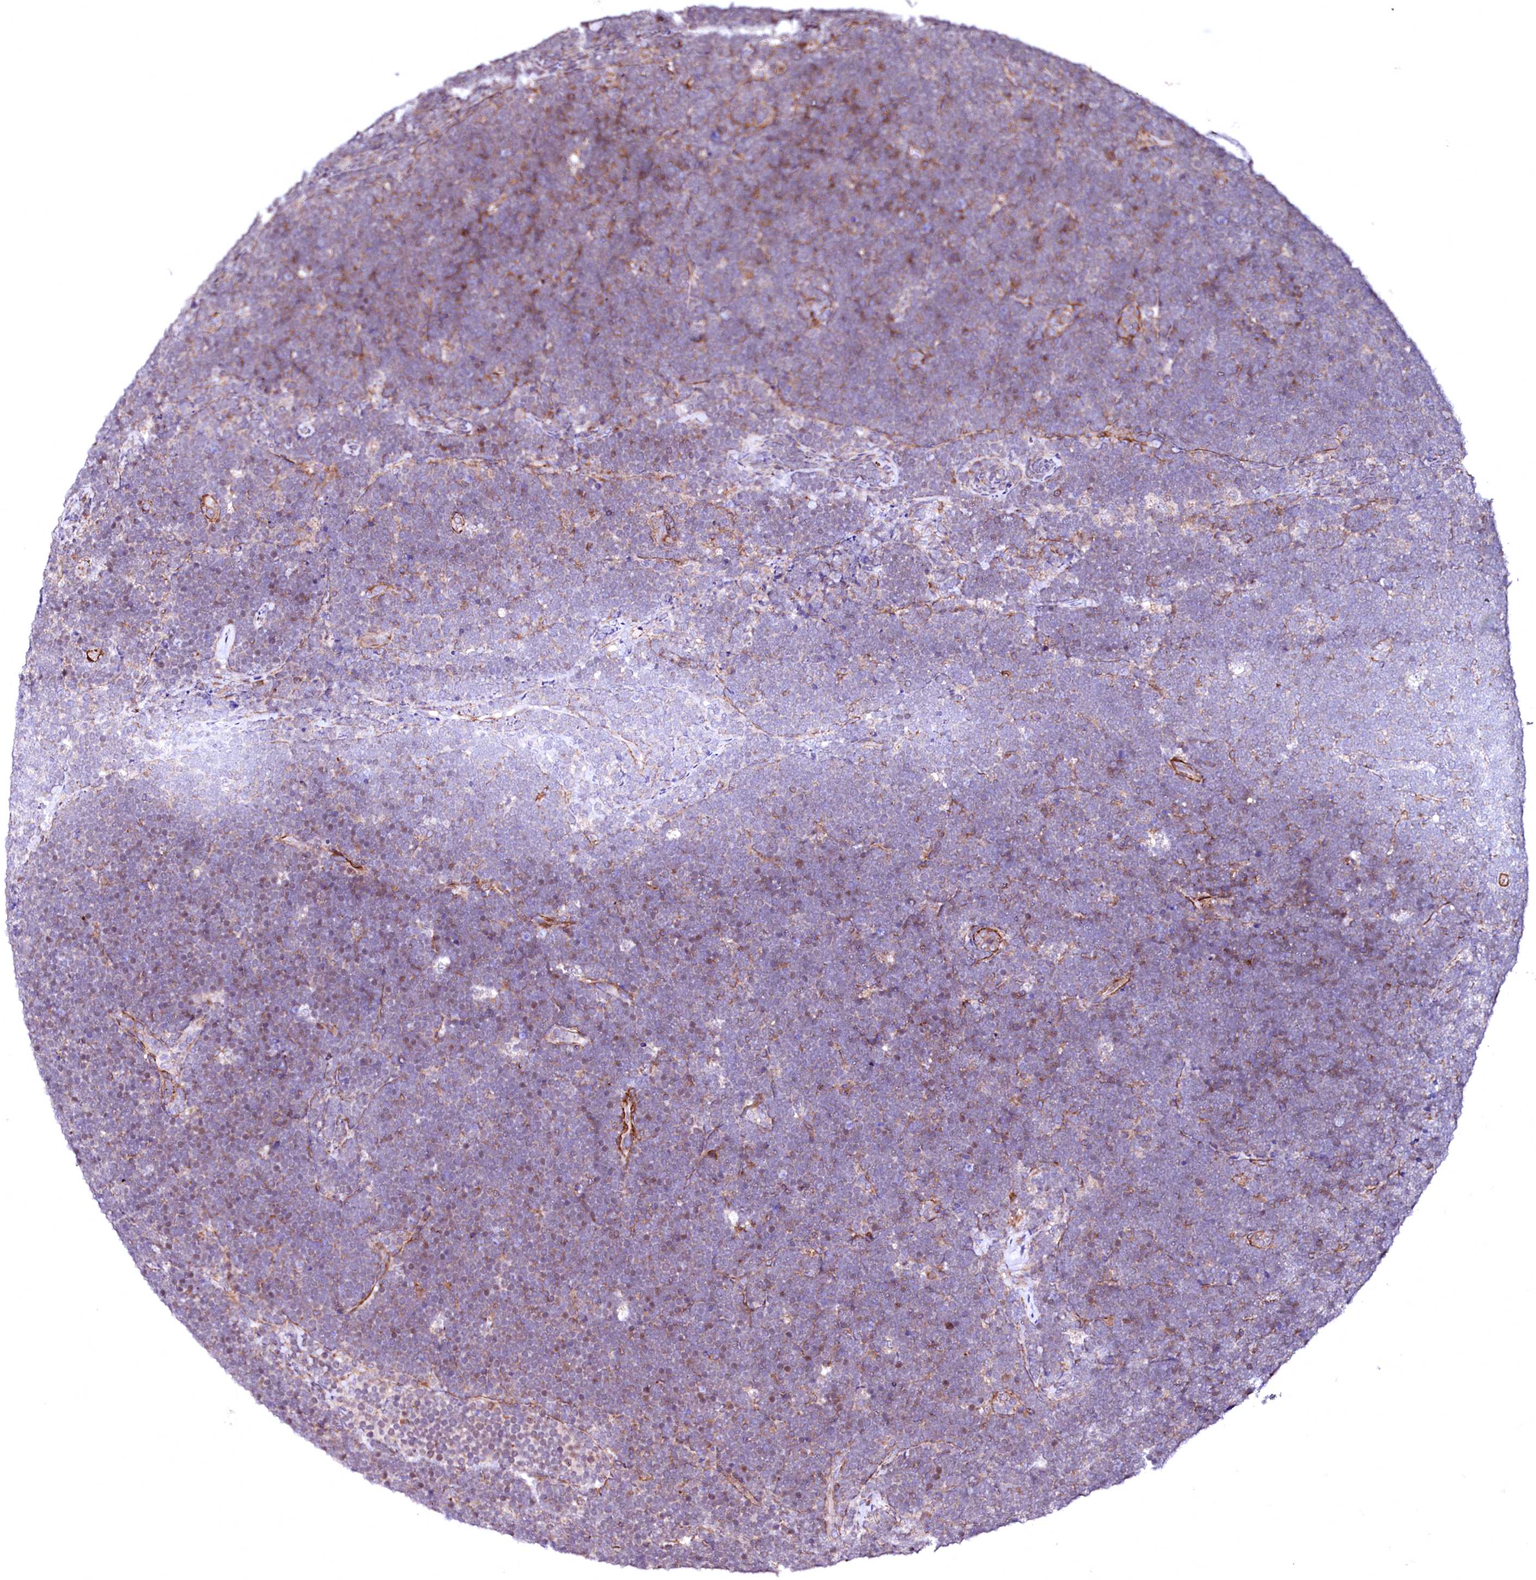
{"staining": {"intensity": "weak", "quantity": "25%-75%", "location": "cytoplasmic/membranous"}, "tissue": "lymphoma", "cell_type": "Tumor cells", "image_type": "cancer", "snomed": [{"axis": "morphology", "description": "Malignant lymphoma, non-Hodgkin's type, High grade"}, {"axis": "topography", "description": "Lymph node"}], "caption": "Weak cytoplasmic/membranous staining for a protein is seen in approximately 25%-75% of tumor cells of malignant lymphoma, non-Hodgkin's type (high-grade) using immunohistochemistry.", "gene": "GPR176", "patient": {"sex": "male", "age": 13}}